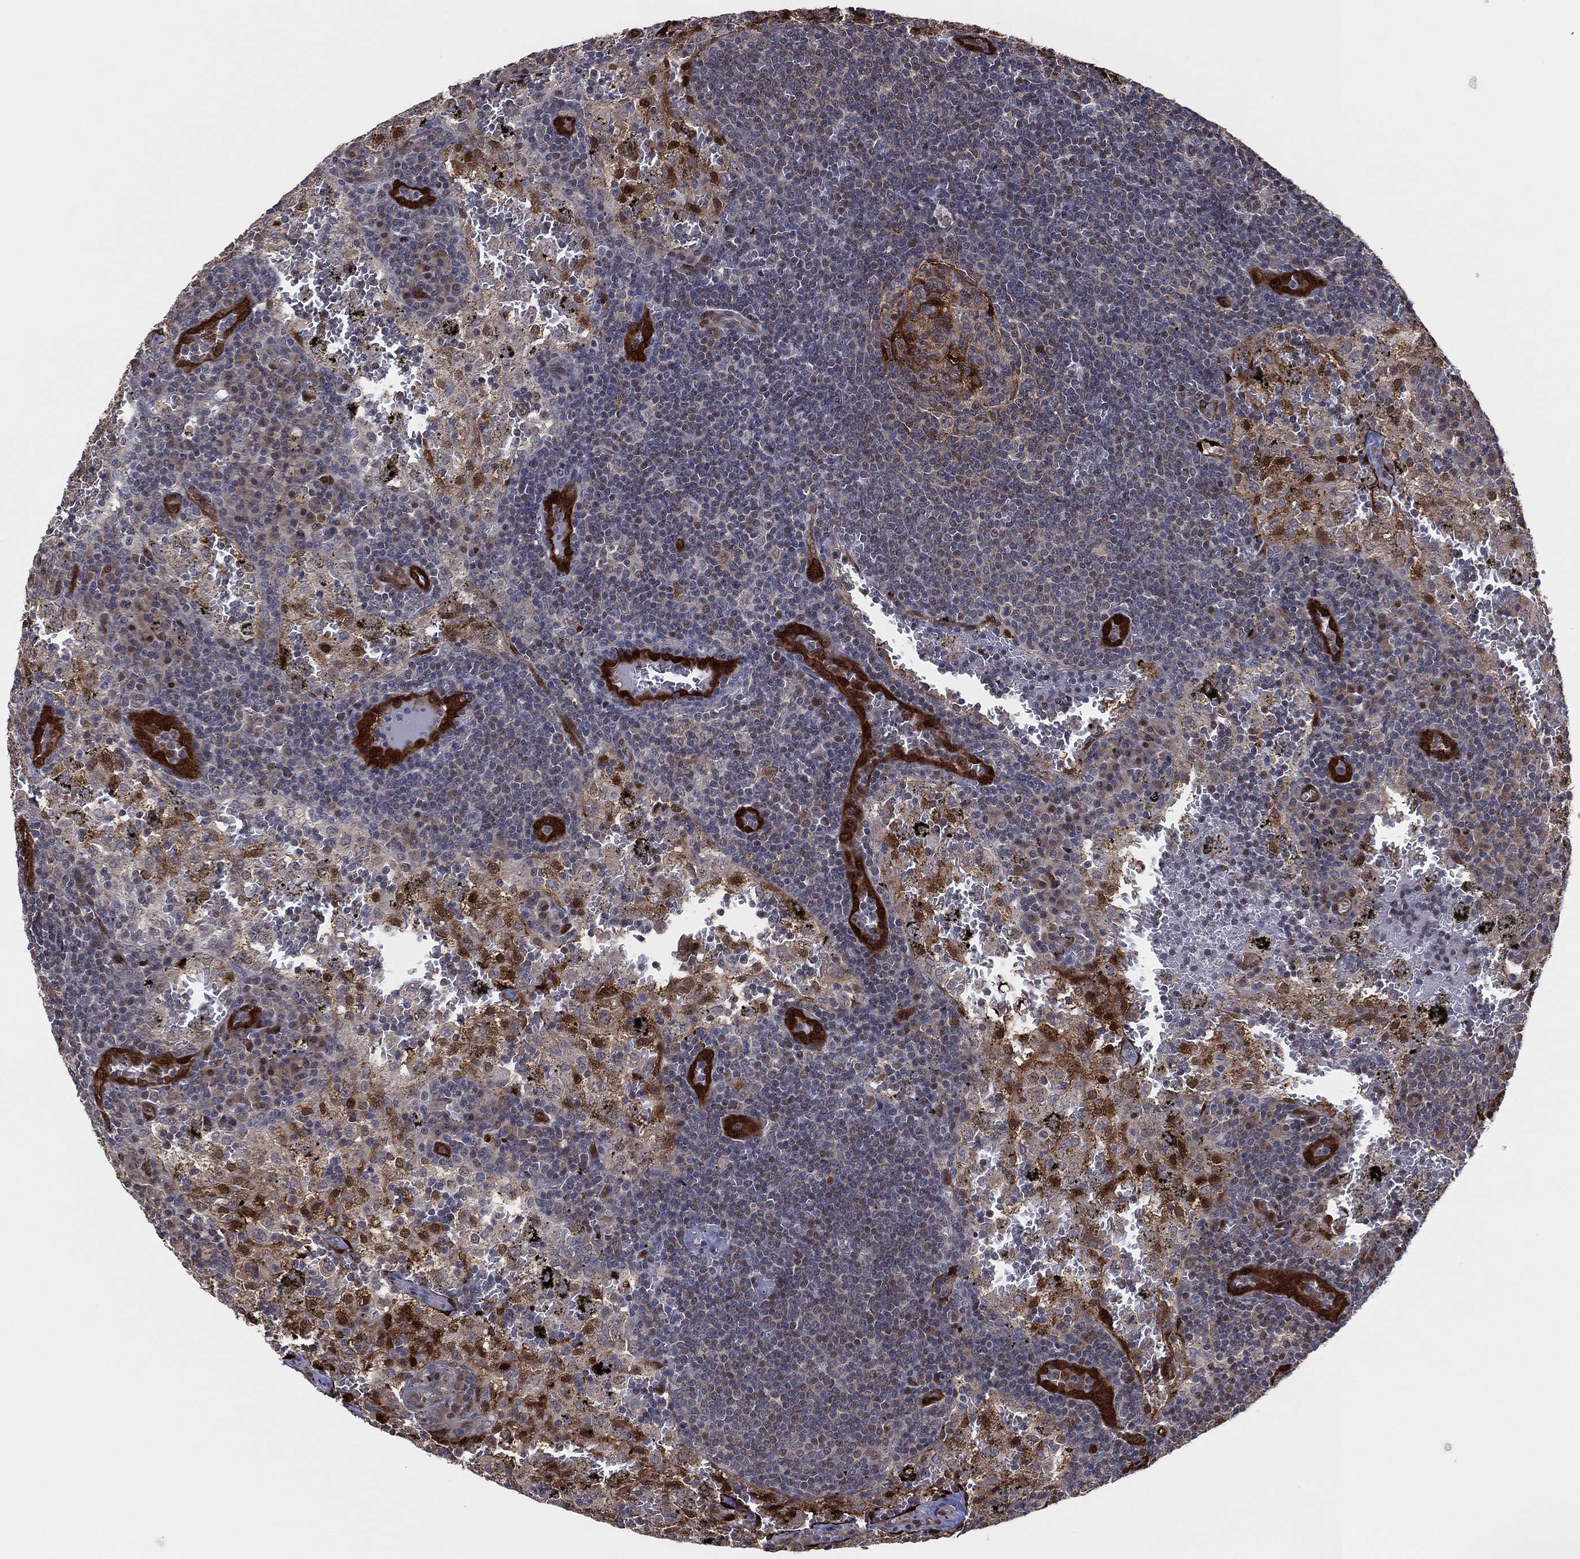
{"staining": {"intensity": "moderate", "quantity": "25%-75%", "location": "cytoplasmic/membranous,nuclear"}, "tissue": "lymph node", "cell_type": "Germinal center cells", "image_type": "normal", "snomed": [{"axis": "morphology", "description": "Normal tissue, NOS"}, {"axis": "topography", "description": "Lymph node"}], "caption": "About 25%-75% of germinal center cells in benign human lymph node display moderate cytoplasmic/membranous,nuclear protein positivity as visualized by brown immunohistochemical staining.", "gene": "SNCG", "patient": {"sex": "male", "age": 62}}